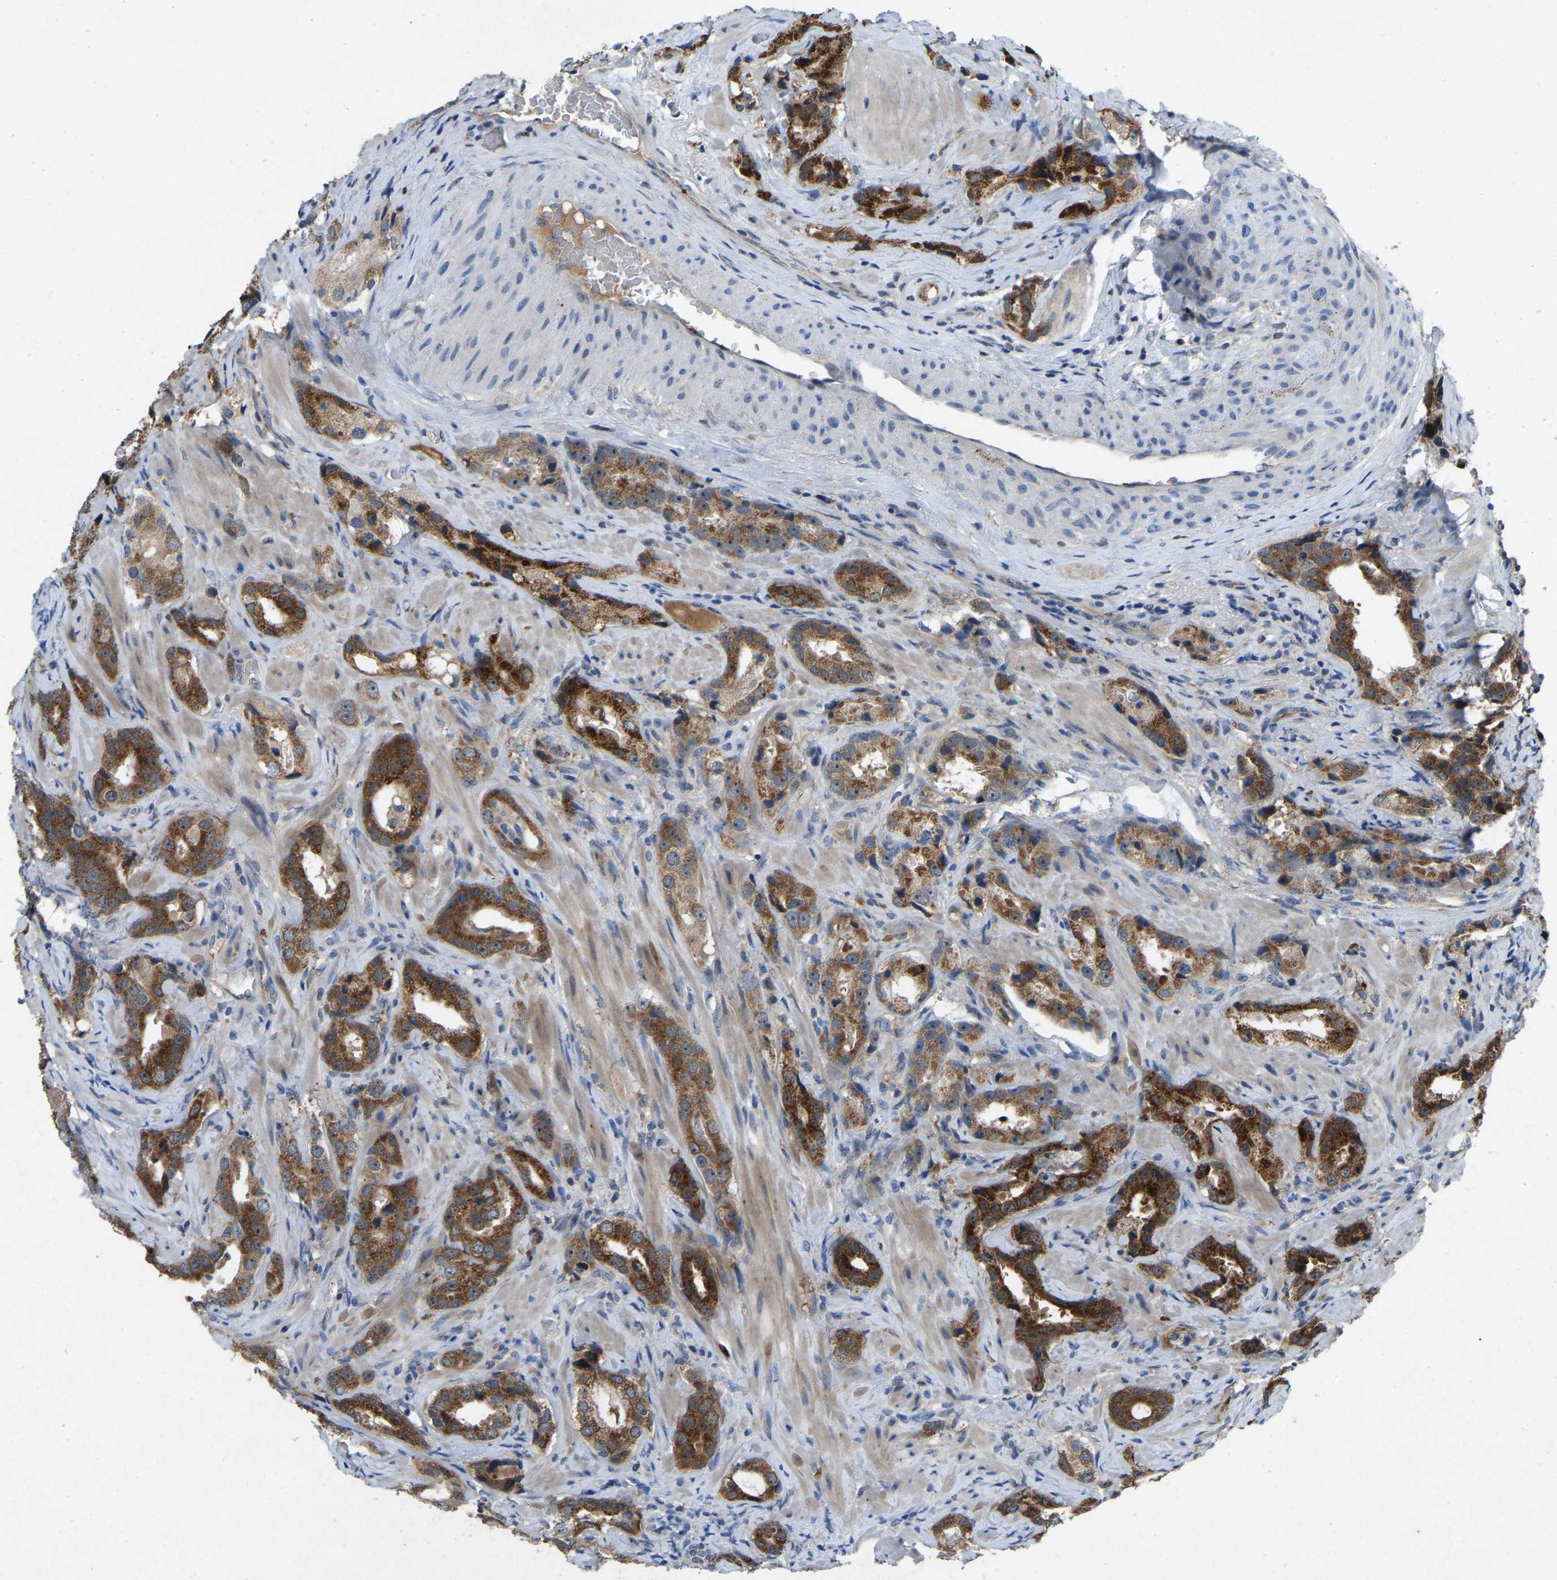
{"staining": {"intensity": "strong", "quantity": ">75%", "location": "cytoplasmic/membranous"}, "tissue": "prostate cancer", "cell_type": "Tumor cells", "image_type": "cancer", "snomed": [{"axis": "morphology", "description": "Adenocarcinoma, High grade"}, {"axis": "topography", "description": "Prostate"}], "caption": "The micrograph demonstrates a brown stain indicating the presence of a protein in the cytoplasmic/membranous of tumor cells in prostate cancer (high-grade adenocarcinoma). Using DAB (brown) and hematoxylin (blue) stains, captured at high magnification using brightfield microscopy.", "gene": "FHIT", "patient": {"sex": "male", "age": 63}}